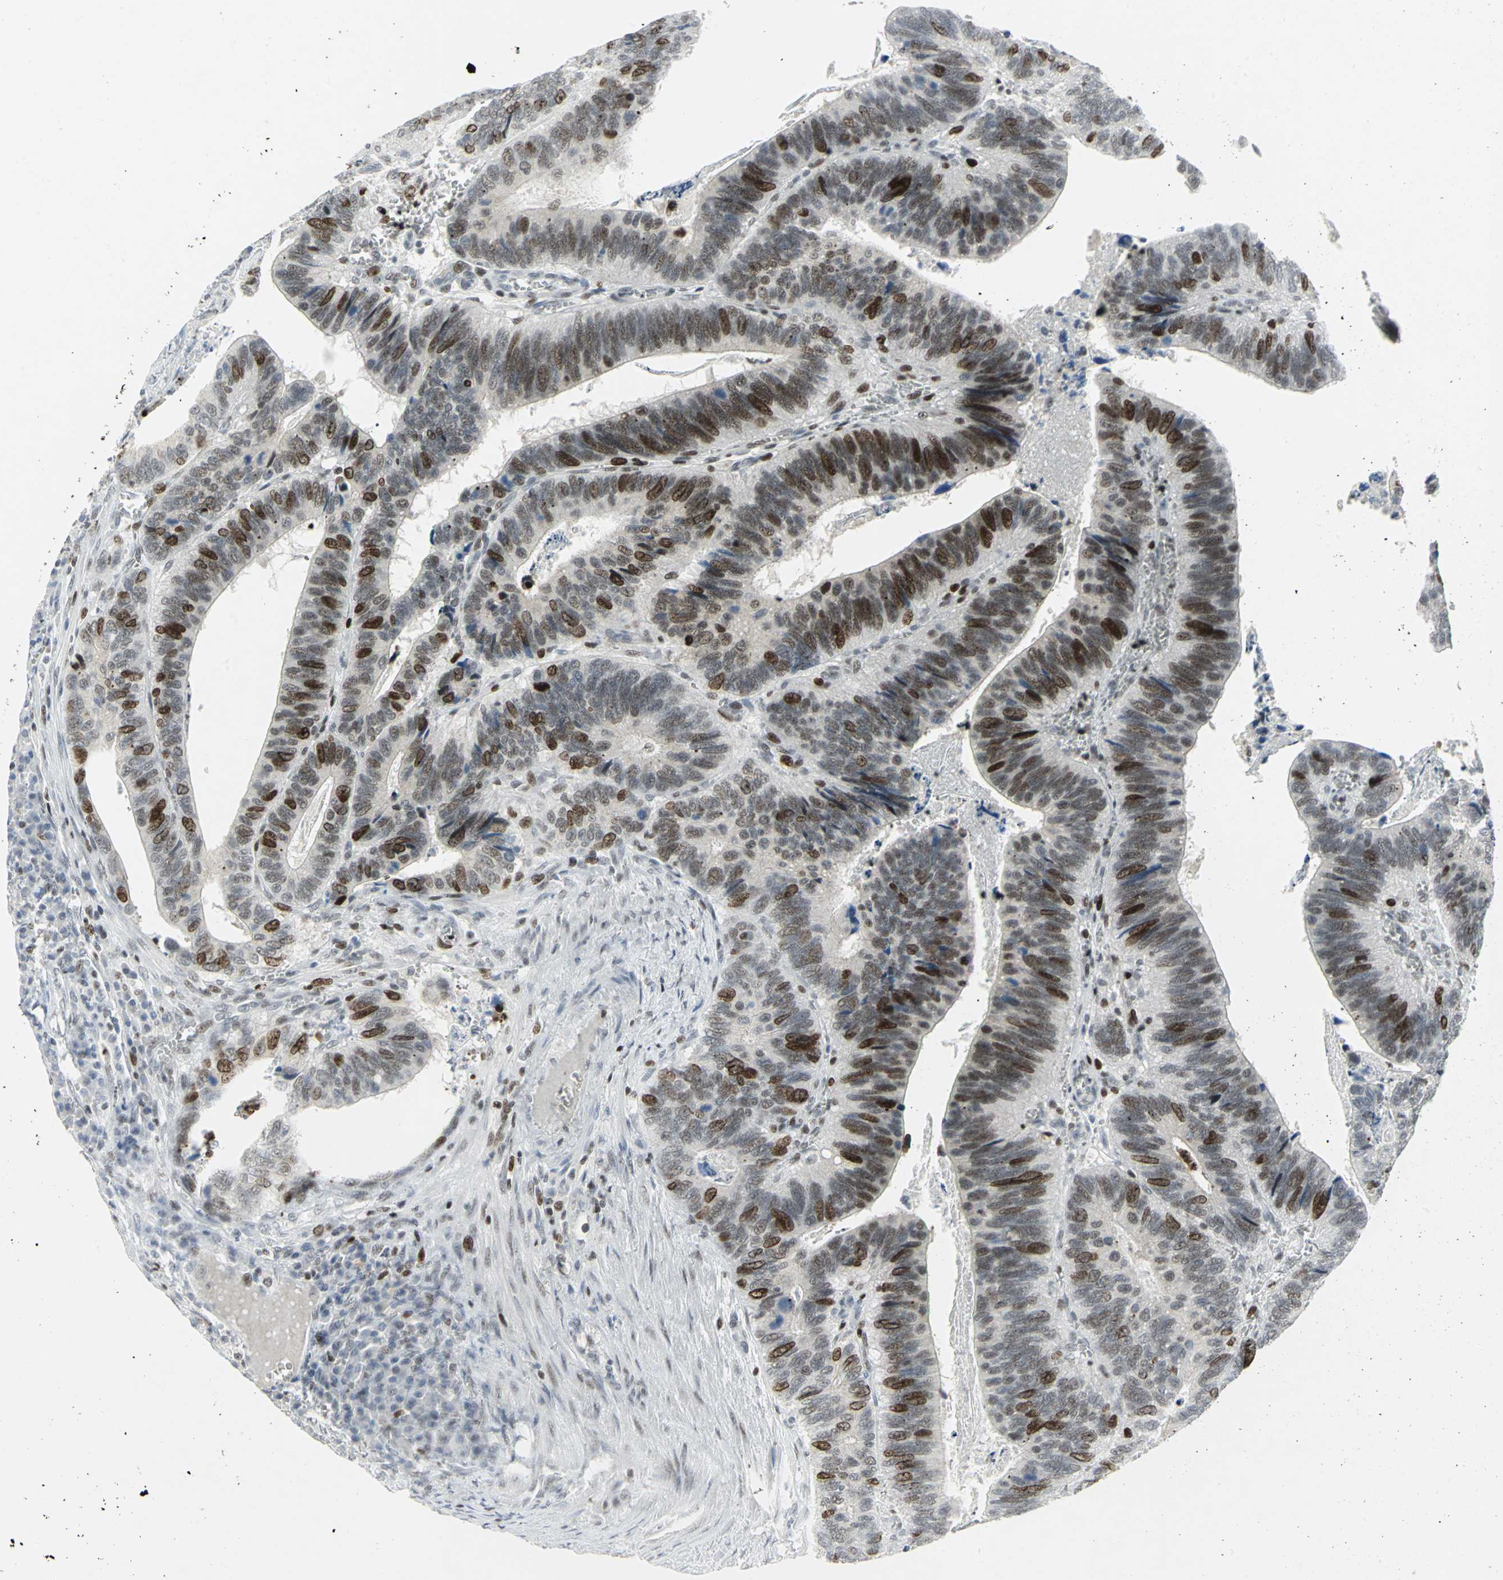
{"staining": {"intensity": "strong", "quantity": "25%-75%", "location": "nuclear"}, "tissue": "colorectal cancer", "cell_type": "Tumor cells", "image_type": "cancer", "snomed": [{"axis": "morphology", "description": "Adenocarcinoma, NOS"}, {"axis": "topography", "description": "Colon"}], "caption": "A high amount of strong nuclear staining is identified in approximately 25%-75% of tumor cells in colorectal cancer tissue.", "gene": "RPA1", "patient": {"sex": "male", "age": 72}}